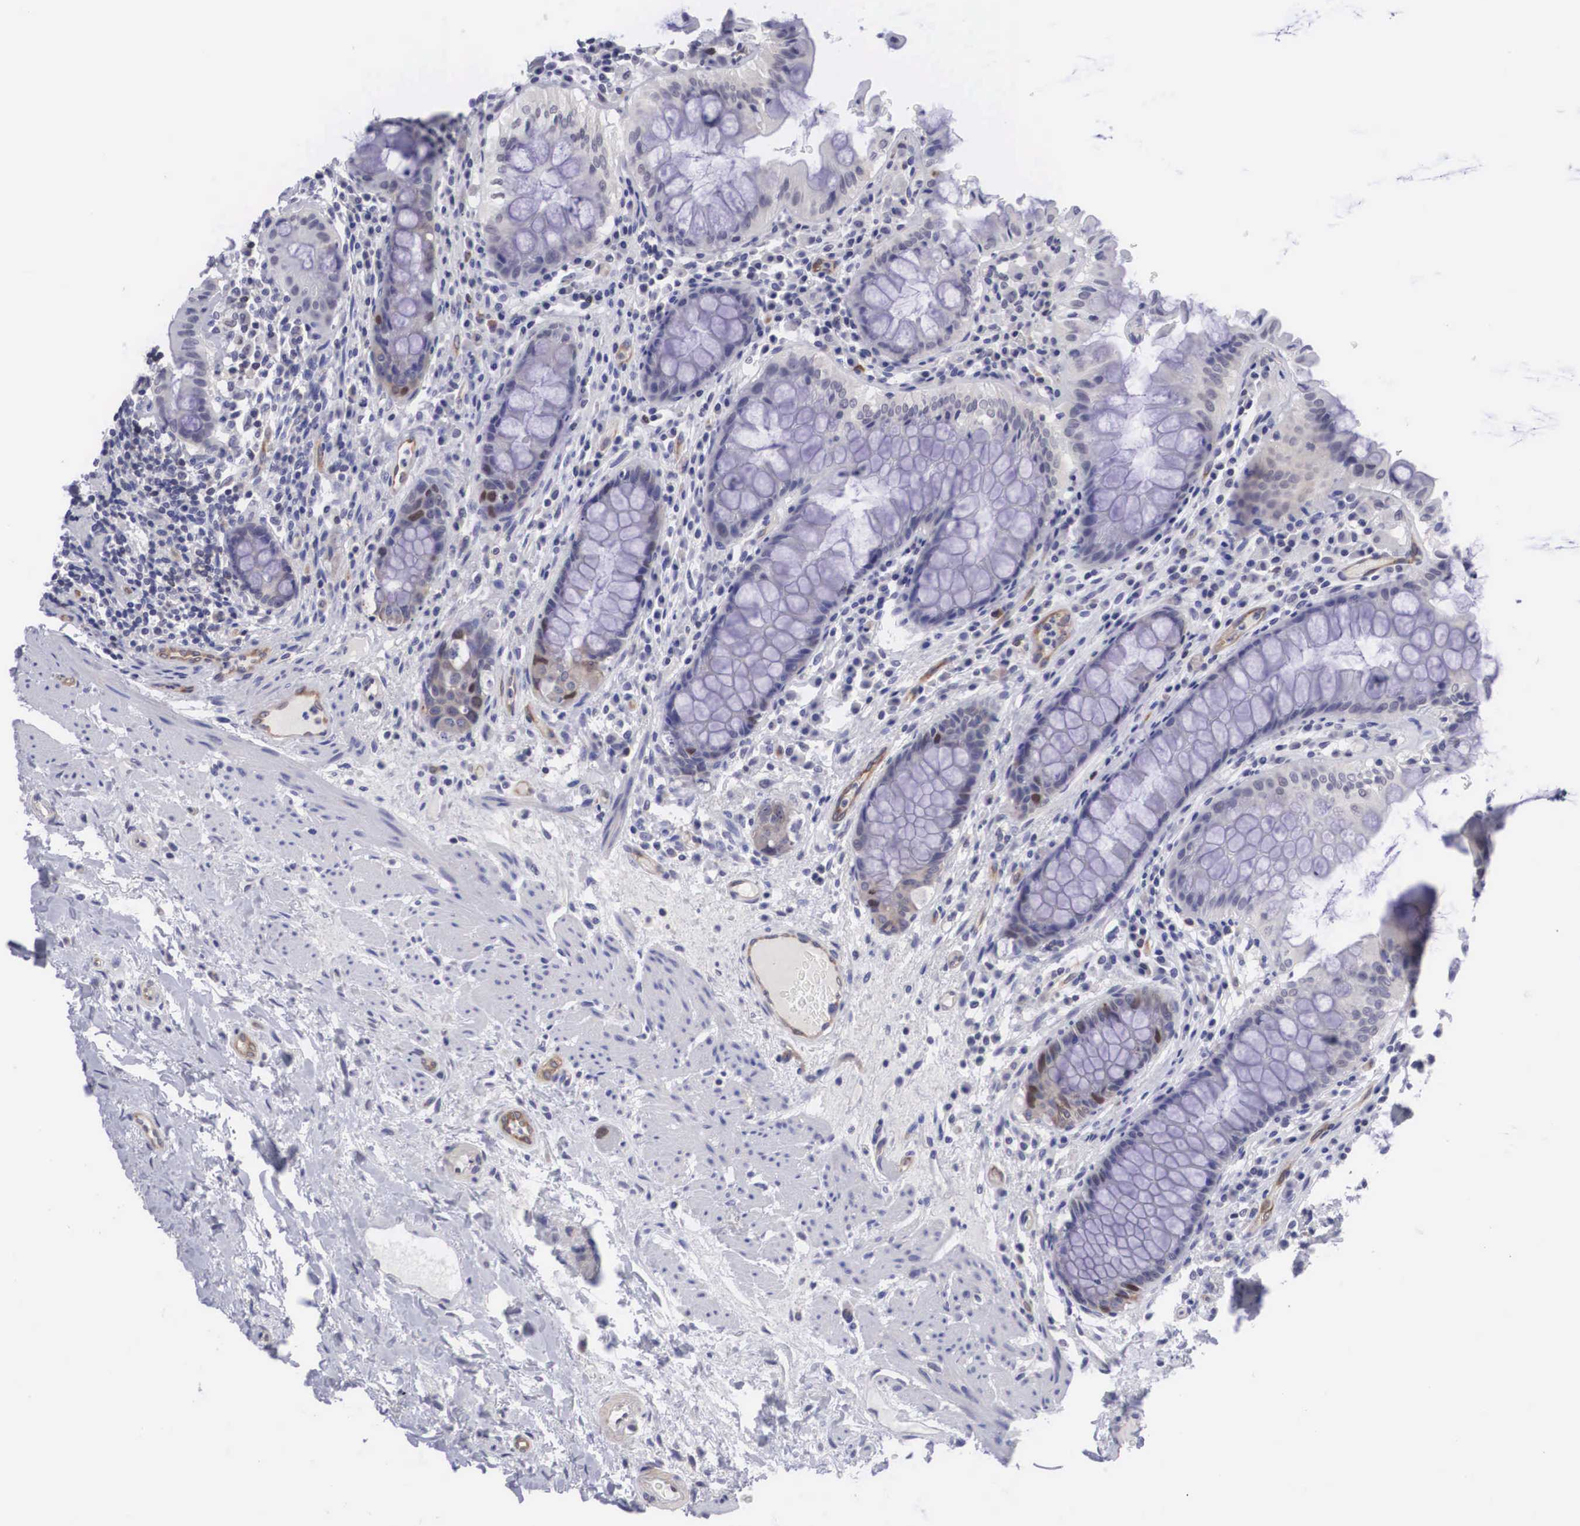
{"staining": {"intensity": "negative", "quantity": "none", "location": "none"}, "tissue": "rectum", "cell_type": "Glandular cells", "image_type": "normal", "snomed": [{"axis": "morphology", "description": "Normal tissue, NOS"}, {"axis": "topography", "description": "Rectum"}], "caption": "Immunohistochemical staining of benign human rectum demonstrates no significant expression in glandular cells. Nuclei are stained in blue.", "gene": "MAST4", "patient": {"sex": "female", "age": 75}}